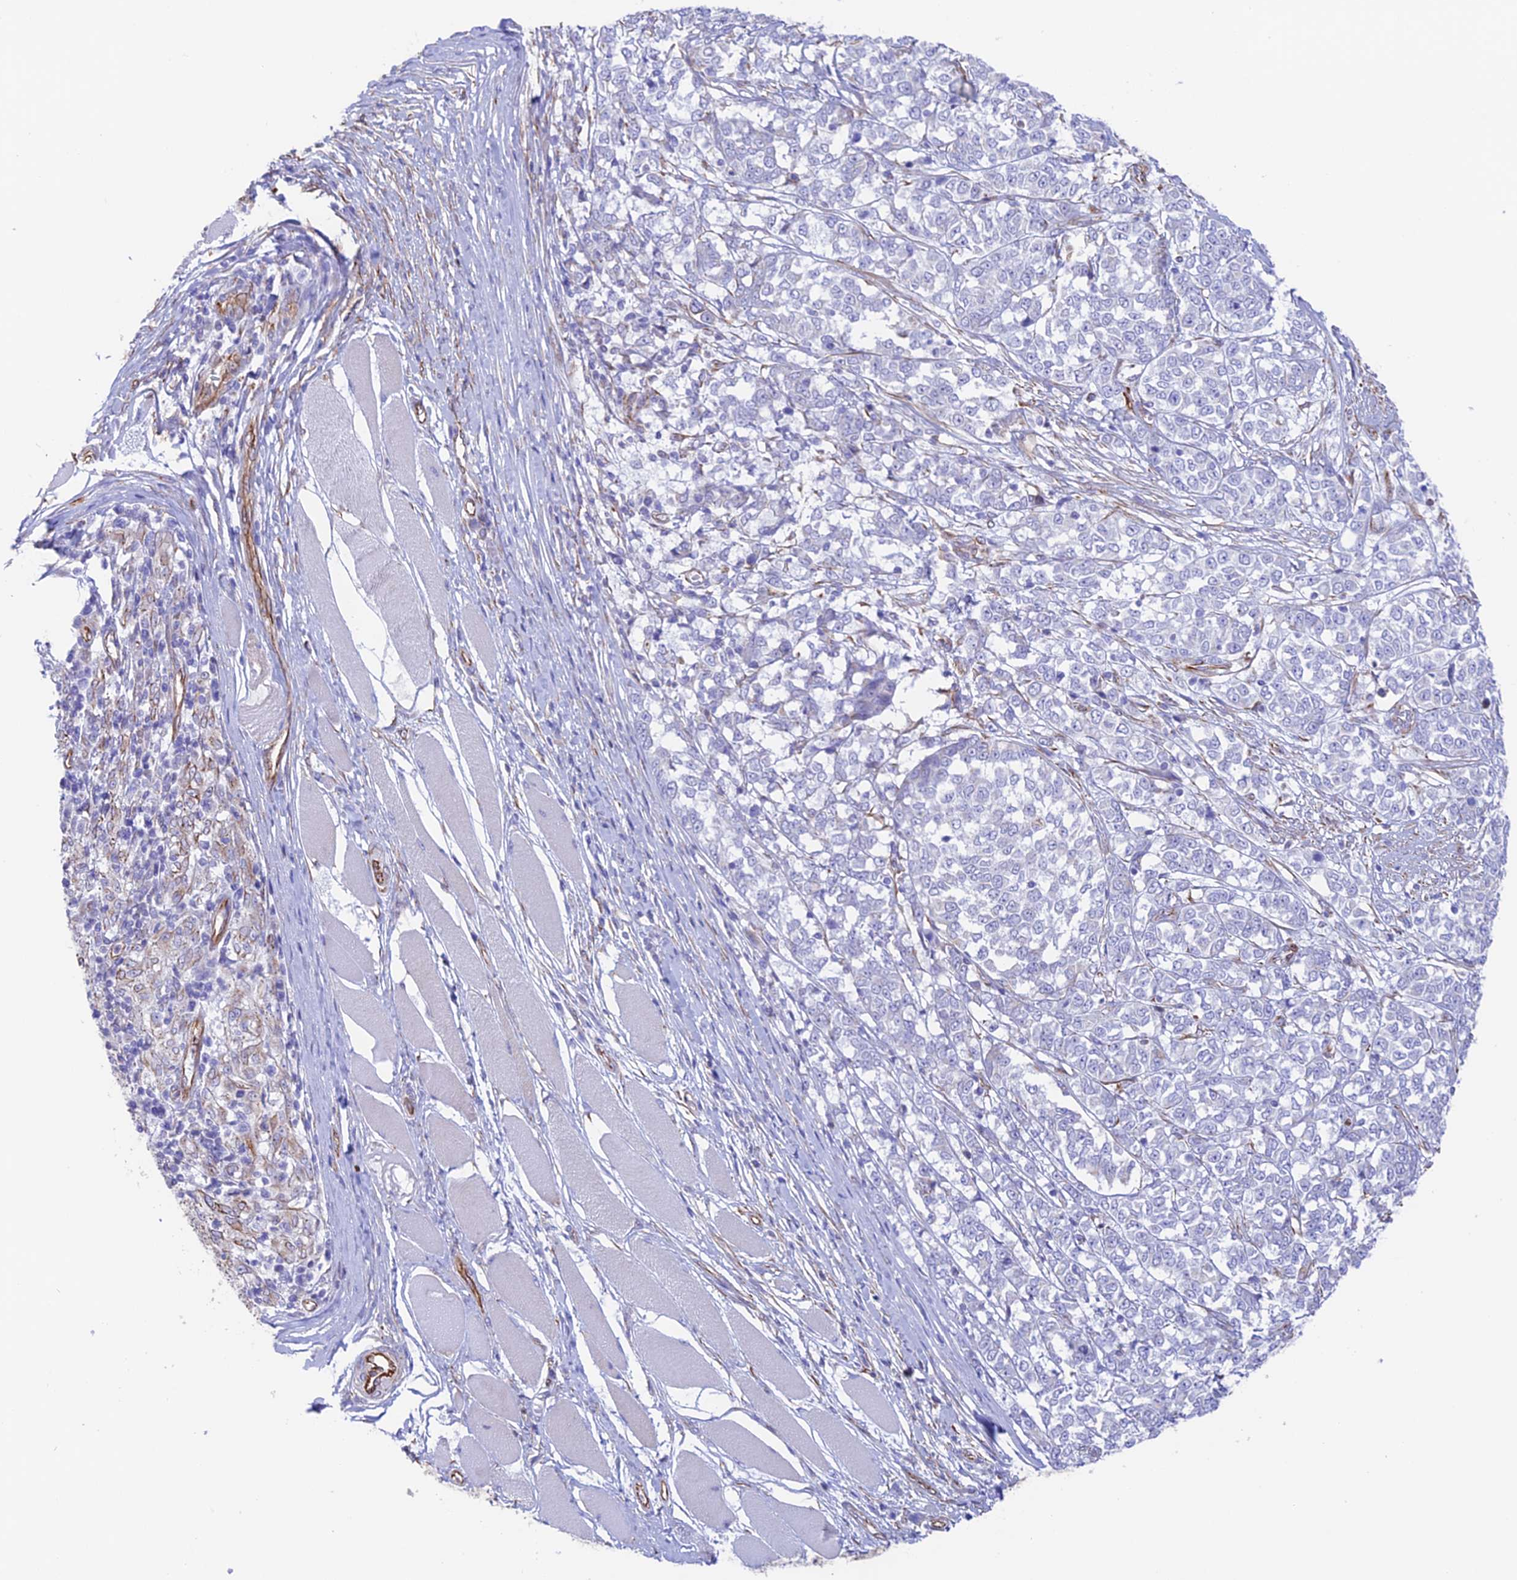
{"staining": {"intensity": "negative", "quantity": "none", "location": "none"}, "tissue": "melanoma", "cell_type": "Tumor cells", "image_type": "cancer", "snomed": [{"axis": "morphology", "description": "Malignant melanoma, NOS"}, {"axis": "topography", "description": "Skin"}], "caption": "Immunohistochemical staining of human melanoma shows no significant staining in tumor cells.", "gene": "ZNF652", "patient": {"sex": "female", "age": 72}}